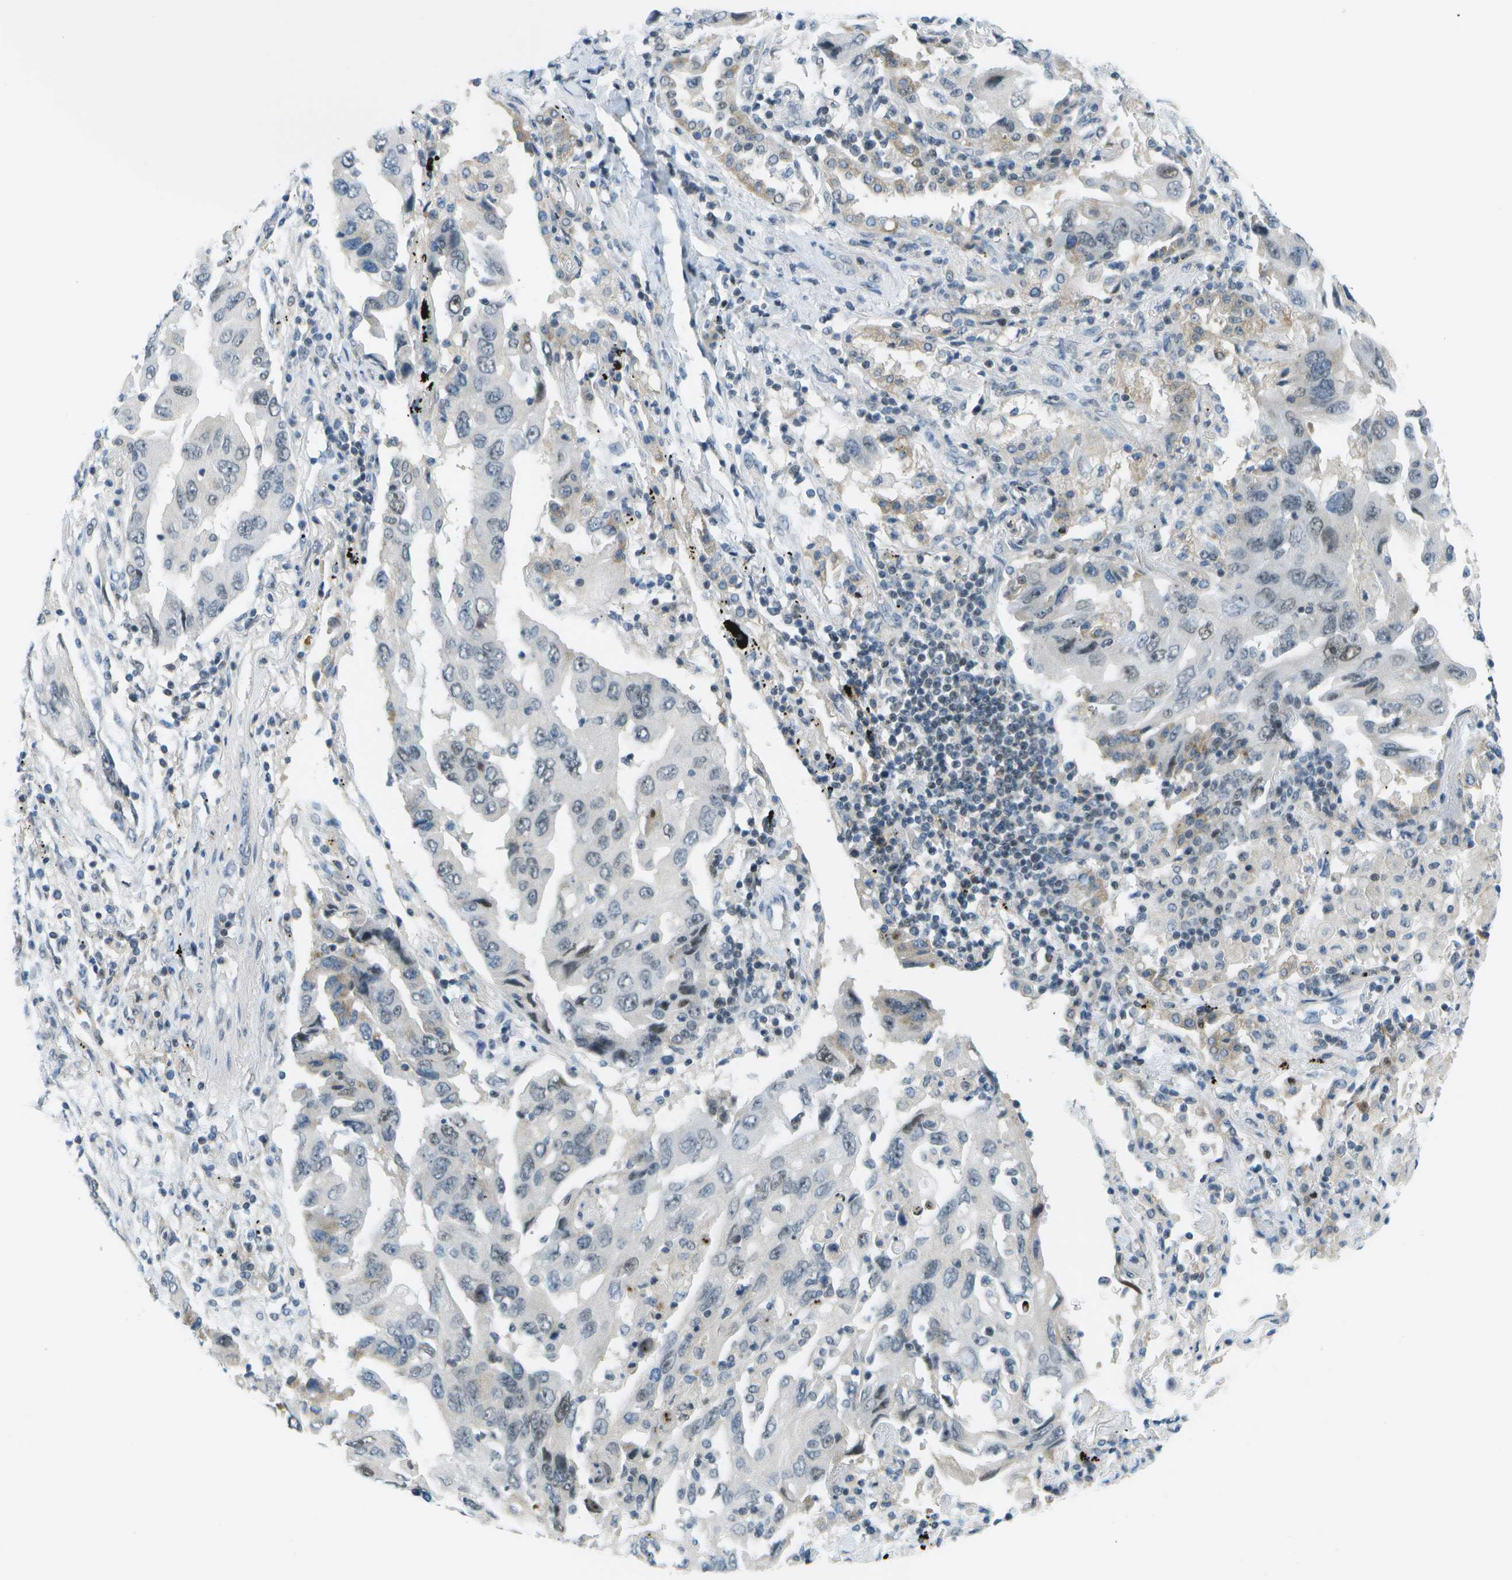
{"staining": {"intensity": "negative", "quantity": "none", "location": "none"}, "tissue": "lung cancer", "cell_type": "Tumor cells", "image_type": "cancer", "snomed": [{"axis": "morphology", "description": "Adenocarcinoma, NOS"}, {"axis": "topography", "description": "Lung"}], "caption": "This histopathology image is of lung cancer stained with immunohistochemistry to label a protein in brown with the nuclei are counter-stained blue. There is no staining in tumor cells. Nuclei are stained in blue.", "gene": "PITHD1", "patient": {"sex": "female", "age": 65}}